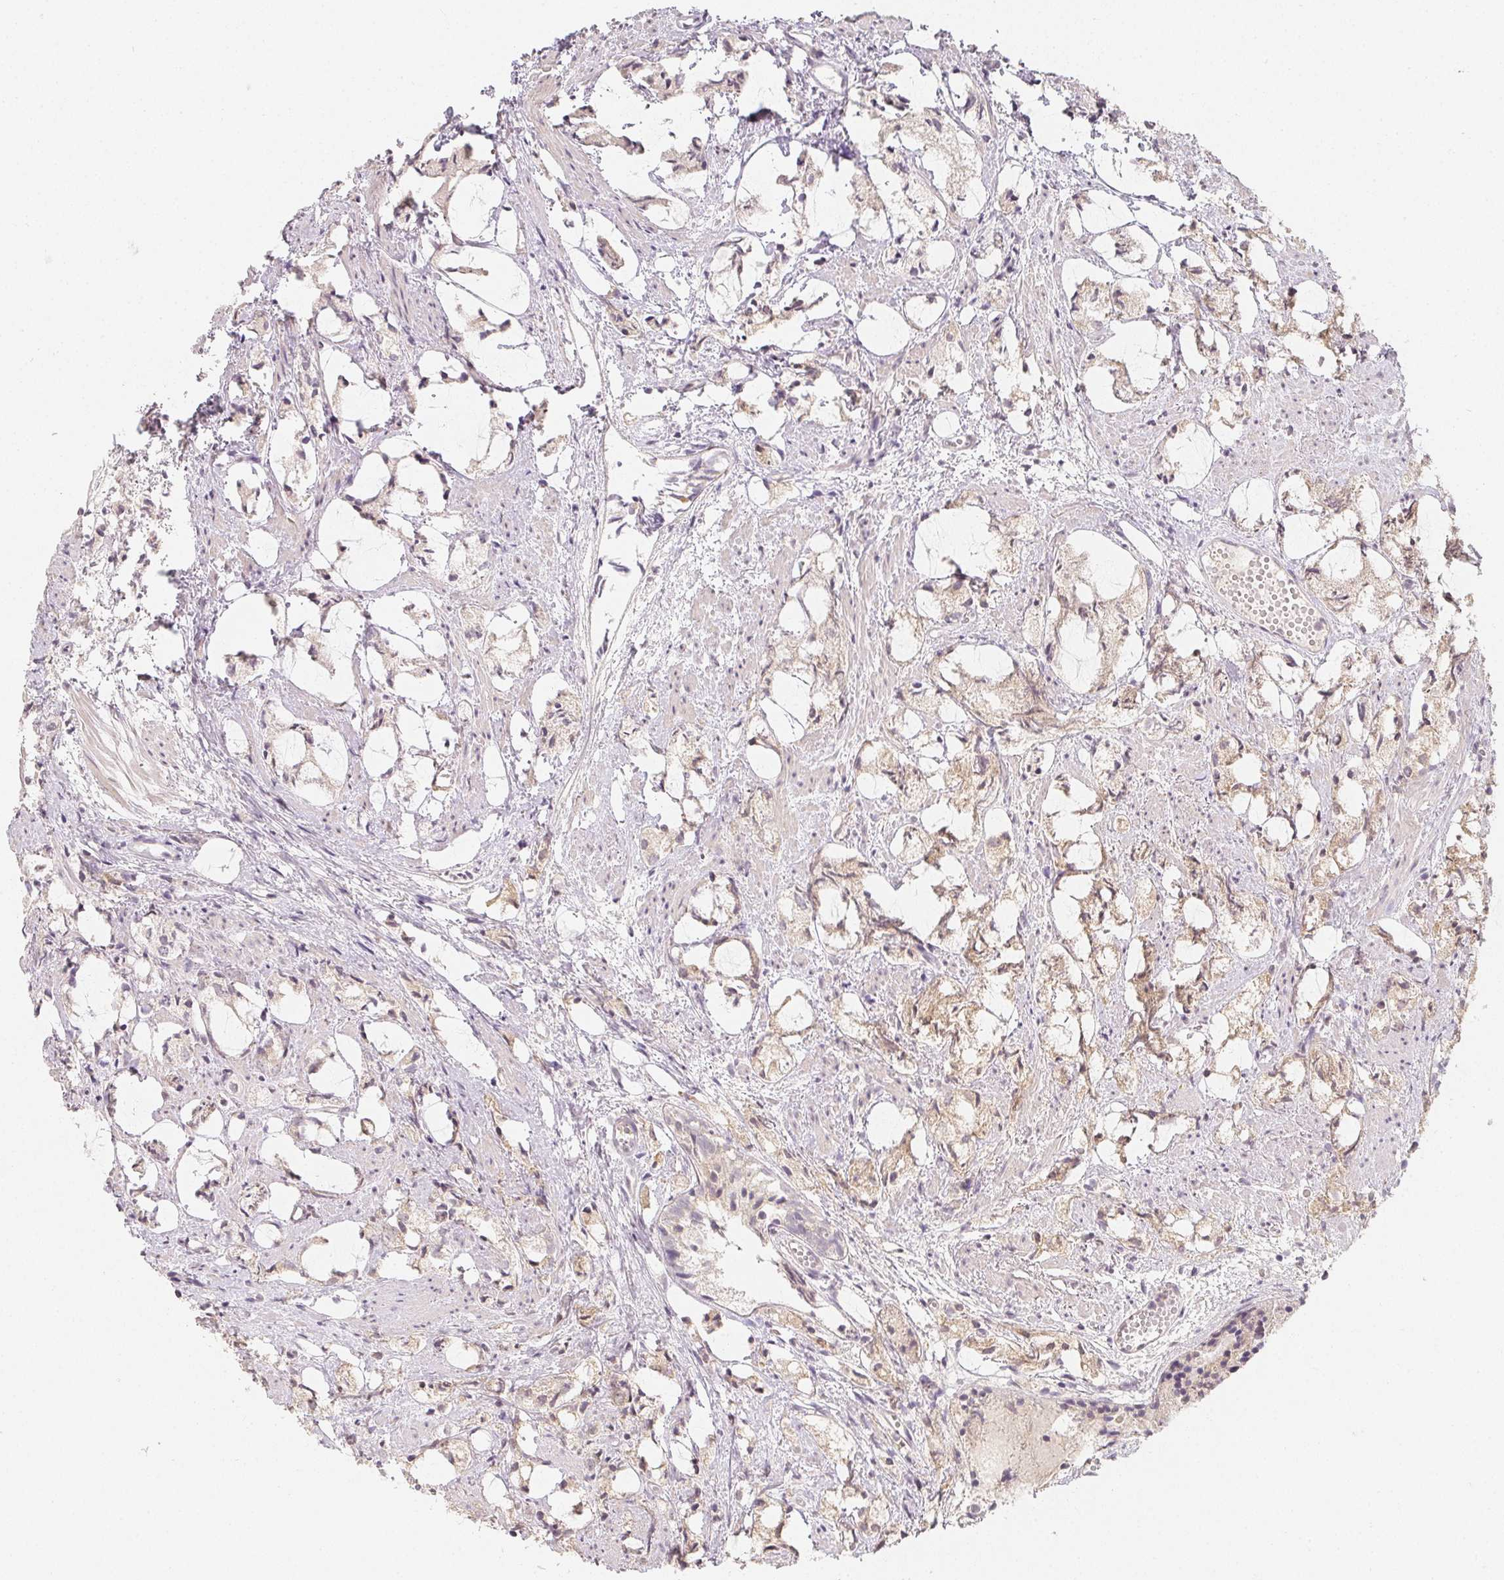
{"staining": {"intensity": "weak", "quantity": "25%-75%", "location": "cytoplasmic/membranous"}, "tissue": "prostate cancer", "cell_type": "Tumor cells", "image_type": "cancer", "snomed": [{"axis": "morphology", "description": "Adenocarcinoma, High grade"}, {"axis": "topography", "description": "Prostate"}], "caption": "Immunohistochemical staining of prostate cancer shows low levels of weak cytoplasmic/membranous expression in about 25%-75% of tumor cells.", "gene": "SOAT1", "patient": {"sex": "male", "age": 85}}